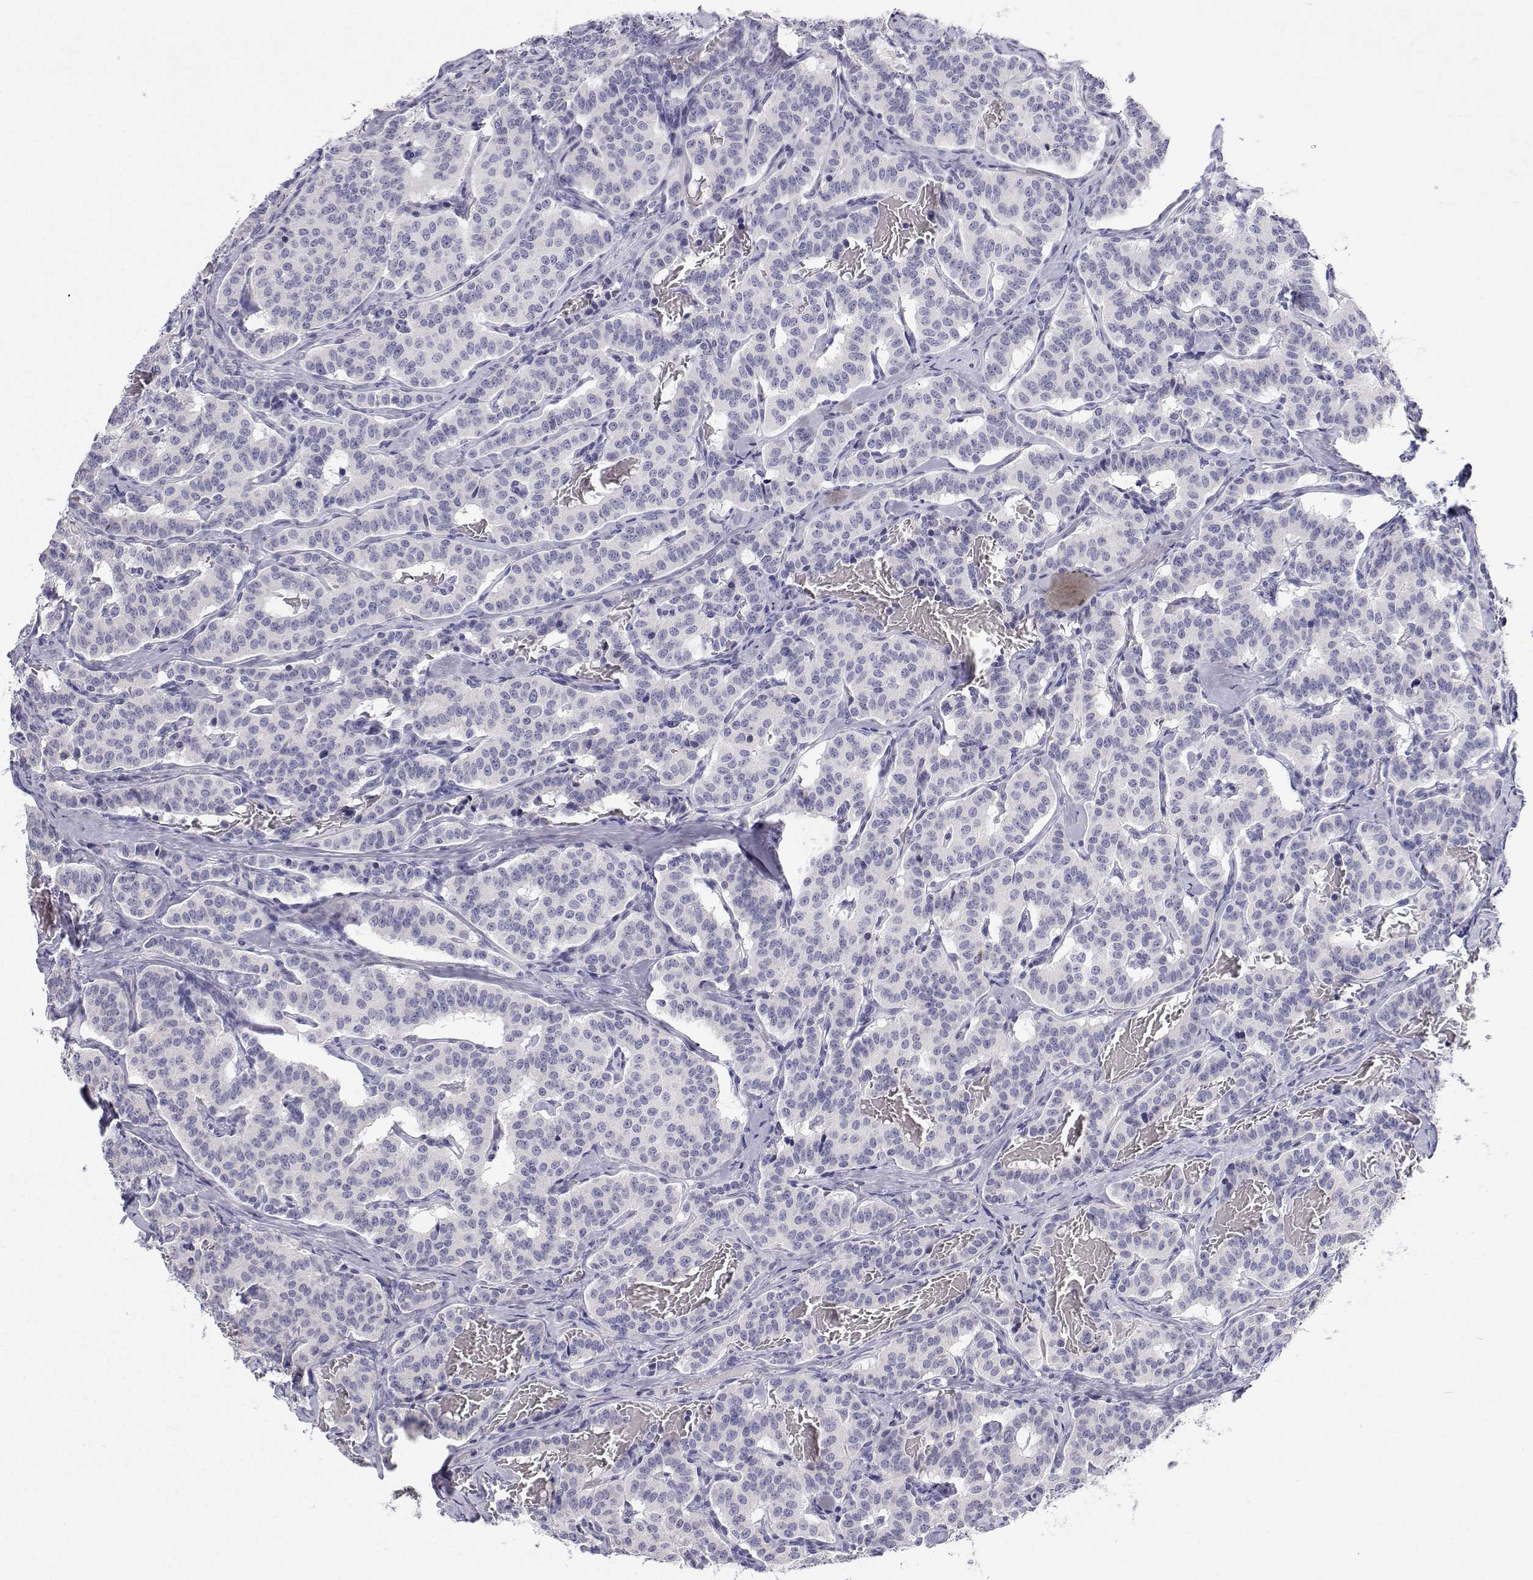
{"staining": {"intensity": "negative", "quantity": "none", "location": "none"}, "tissue": "carcinoid", "cell_type": "Tumor cells", "image_type": "cancer", "snomed": [{"axis": "morphology", "description": "Carcinoid, malignant, NOS"}, {"axis": "topography", "description": "Lung"}], "caption": "The histopathology image demonstrates no staining of tumor cells in carcinoid.", "gene": "ANKRD65", "patient": {"sex": "female", "age": 46}}